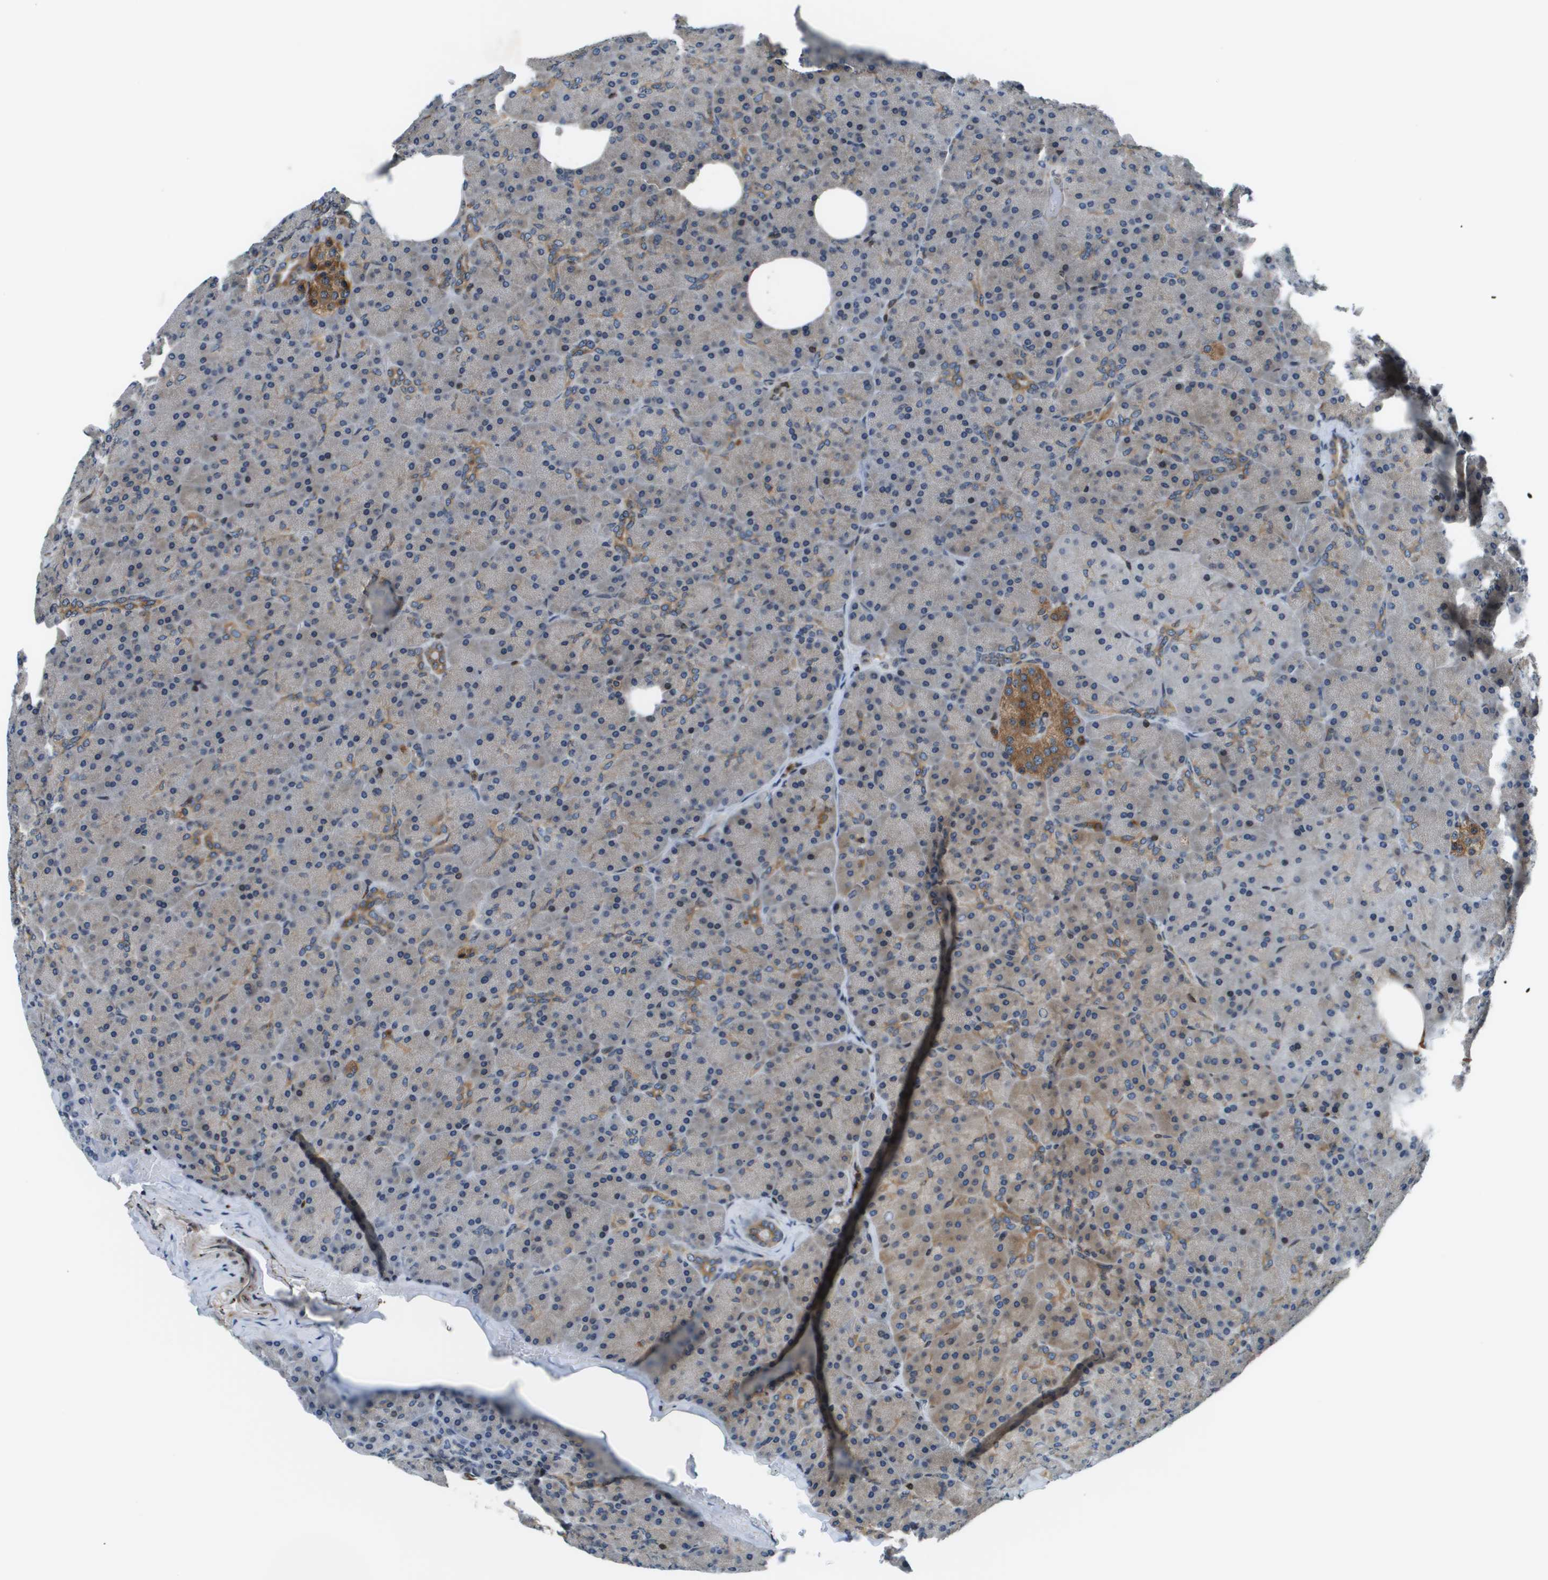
{"staining": {"intensity": "moderate", "quantity": "<25%", "location": "cytoplasmic/membranous"}, "tissue": "pancreas", "cell_type": "Exocrine glandular cells", "image_type": "normal", "snomed": [{"axis": "morphology", "description": "Normal tissue, NOS"}, {"axis": "topography", "description": "Pancreas"}], "caption": "Exocrine glandular cells demonstrate low levels of moderate cytoplasmic/membranous positivity in about <25% of cells in benign pancreas. (DAB (3,3'-diaminobenzidine) IHC, brown staining for protein, blue staining for nuclei).", "gene": "ESYT1", "patient": {"sex": "female", "age": 35}}